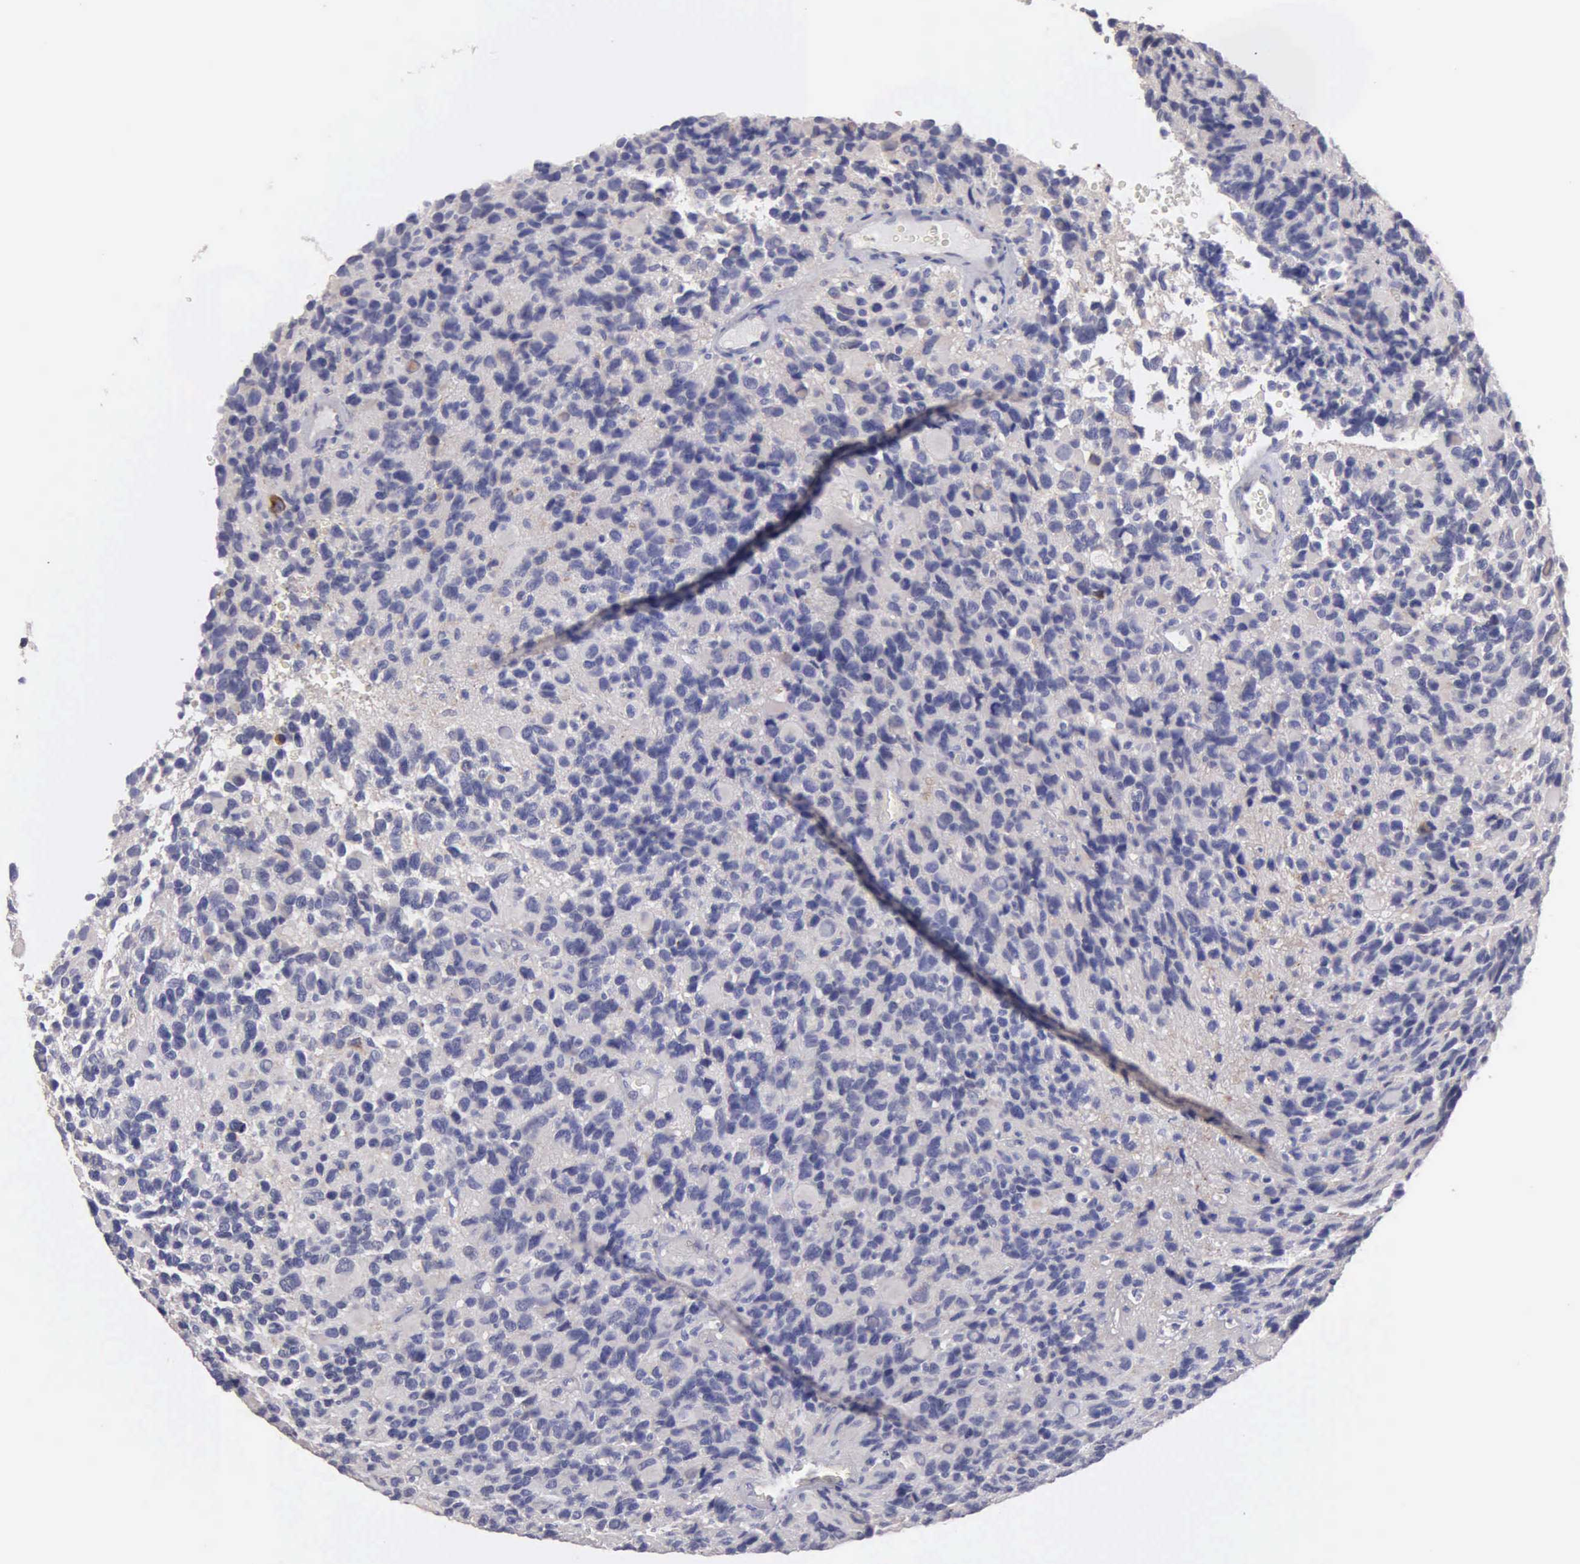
{"staining": {"intensity": "negative", "quantity": "none", "location": "none"}, "tissue": "glioma", "cell_type": "Tumor cells", "image_type": "cancer", "snomed": [{"axis": "morphology", "description": "Glioma, malignant, High grade"}, {"axis": "topography", "description": "Brain"}], "caption": "Glioma stained for a protein using immunohistochemistry reveals no expression tumor cells.", "gene": "APP", "patient": {"sex": "male", "age": 77}}